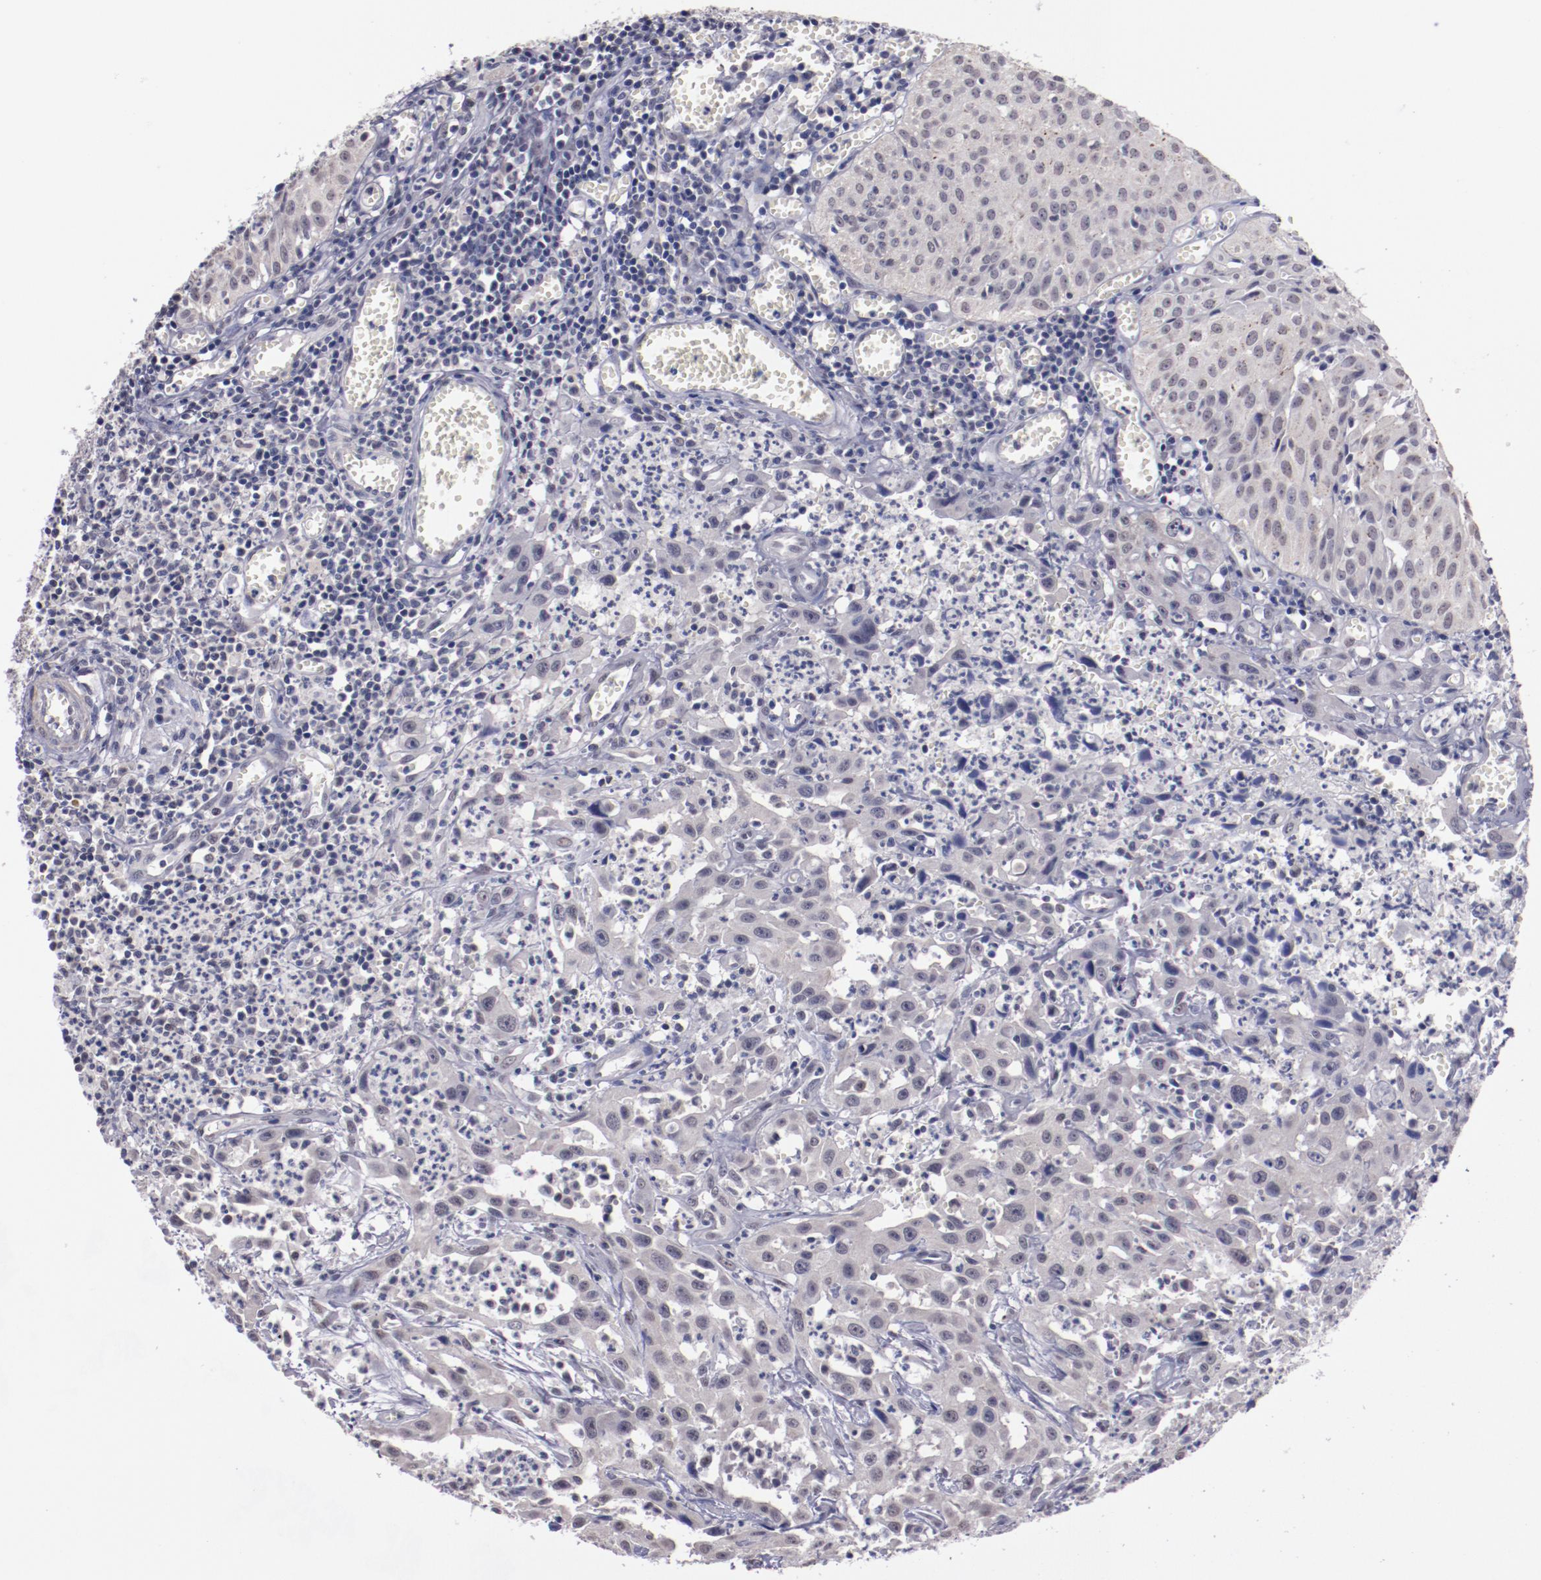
{"staining": {"intensity": "weak", "quantity": ">75%", "location": "cytoplasmic/membranous"}, "tissue": "urothelial cancer", "cell_type": "Tumor cells", "image_type": "cancer", "snomed": [{"axis": "morphology", "description": "Urothelial carcinoma, High grade"}, {"axis": "topography", "description": "Urinary bladder"}], "caption": "A low amount of weak cytoplasmic/membranous staining is identified in approximately >75% of tumor cells in urothelial cancer tissue. The protein is stained brown, and the nuclei are stained in blue (DAB IHC with brightfield microscopy, high magnification).", "gene": "NRXN3", "patient": {"sex": "male", "age": 66}}